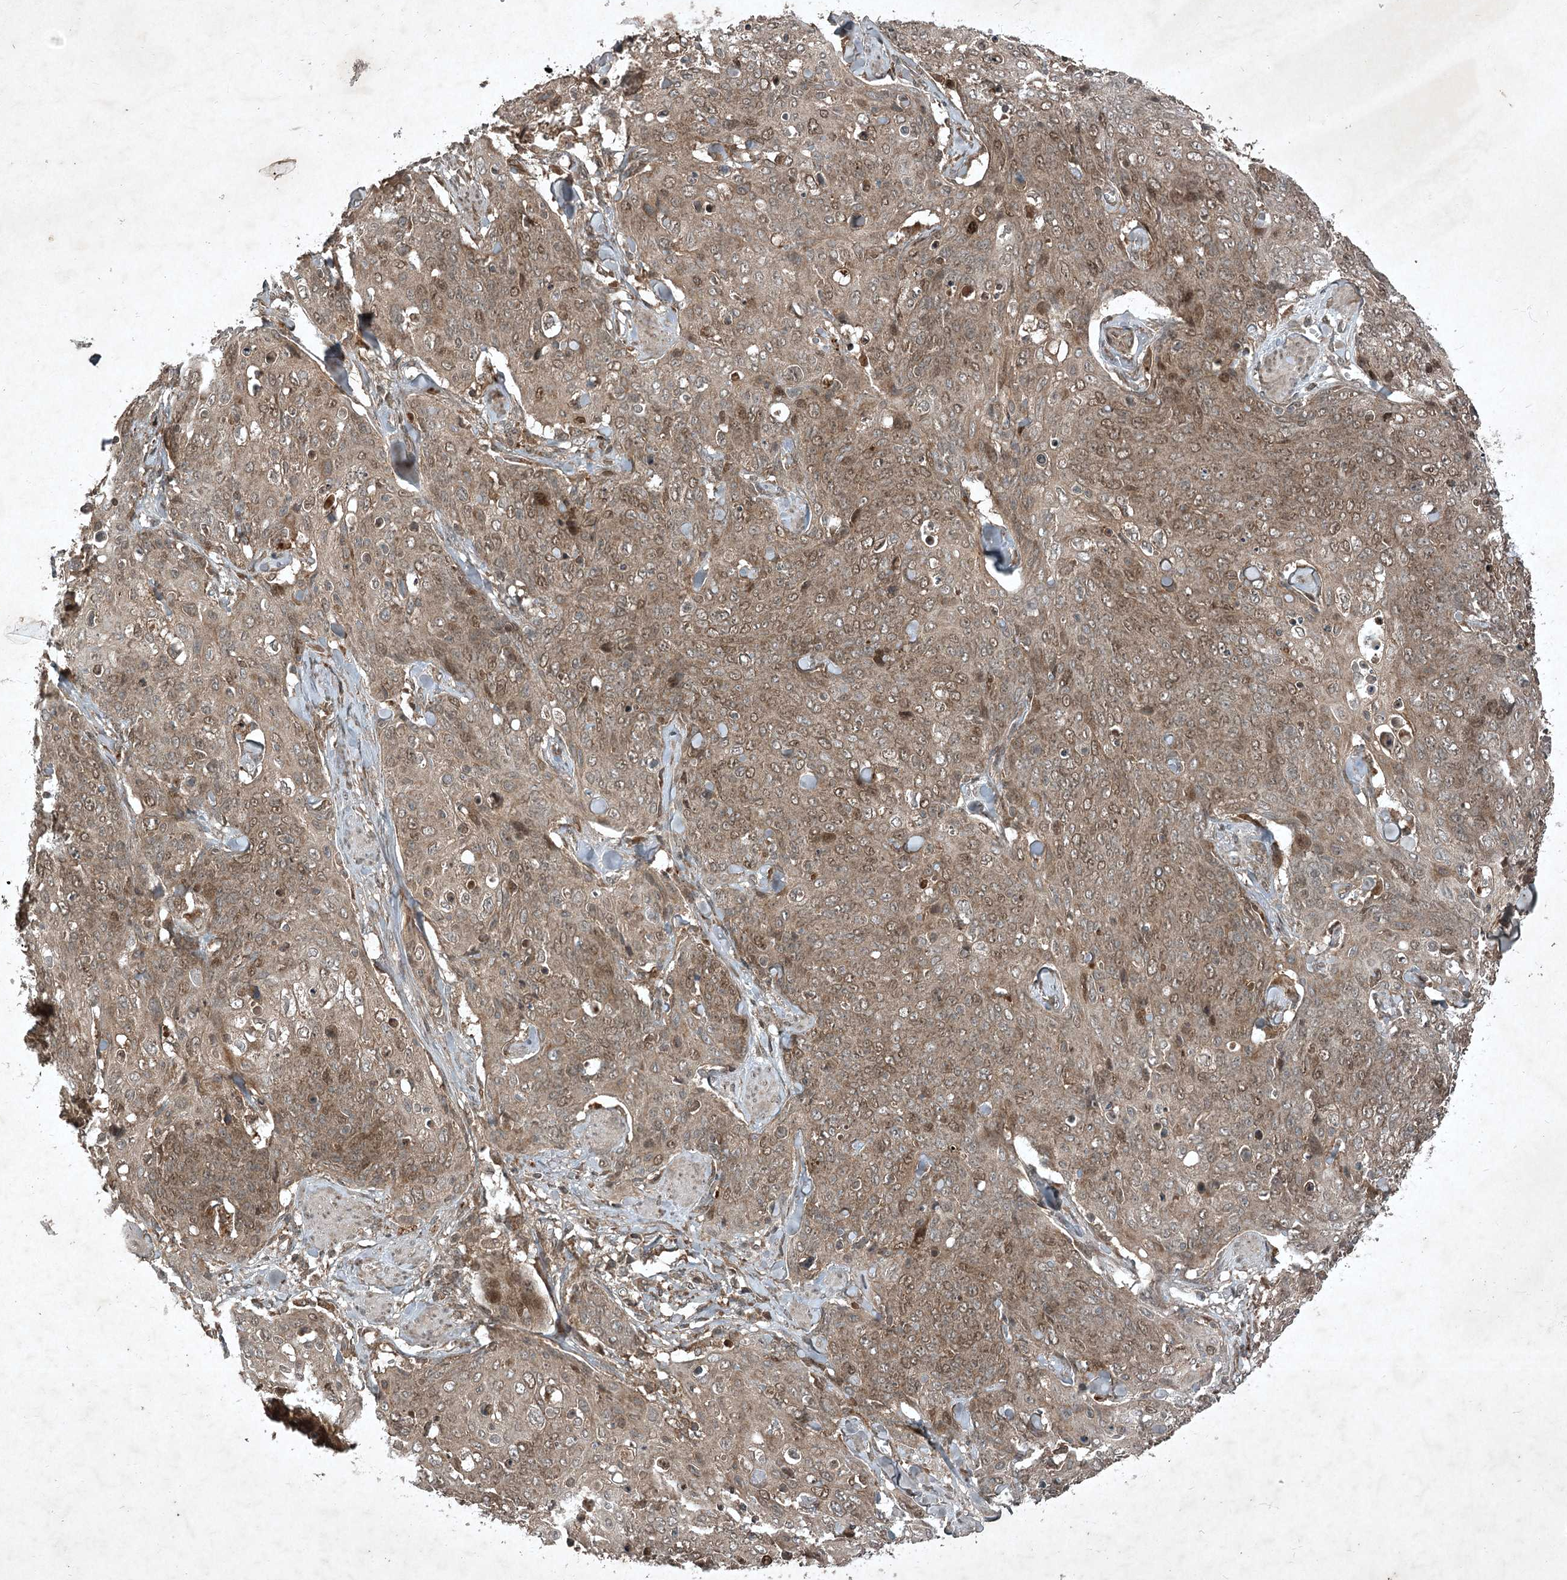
{"staining": {"intensity": "weak", "quantity": ">75%", "location": "cytoplasmic/membranous,nuclear"}, "tissue": "skin cancer", "cell_type": "Tumor cells", "image_type": "cancer", "snomed": [{"axis": "morphology", "description": "Squamous cell carcinoma, NOS"}, {"axis": "topography", "description": "Skin"}, {"axis": "topography", "description": "Vulva"}], "caption": "An immunohistochemistry (IHC) image of tumor tissue is shown. Protein staining in brown labels weak cytoplasmic/membranous and nuclear positivity in skin squamous cell carcinoma within tumor cells. (DAB (3,3'-diaminobenzidine) IHC with brightfield microscopy, high magnification).", "gene": "UNC93A", "patient": {"sex": "female", "age": 85}}